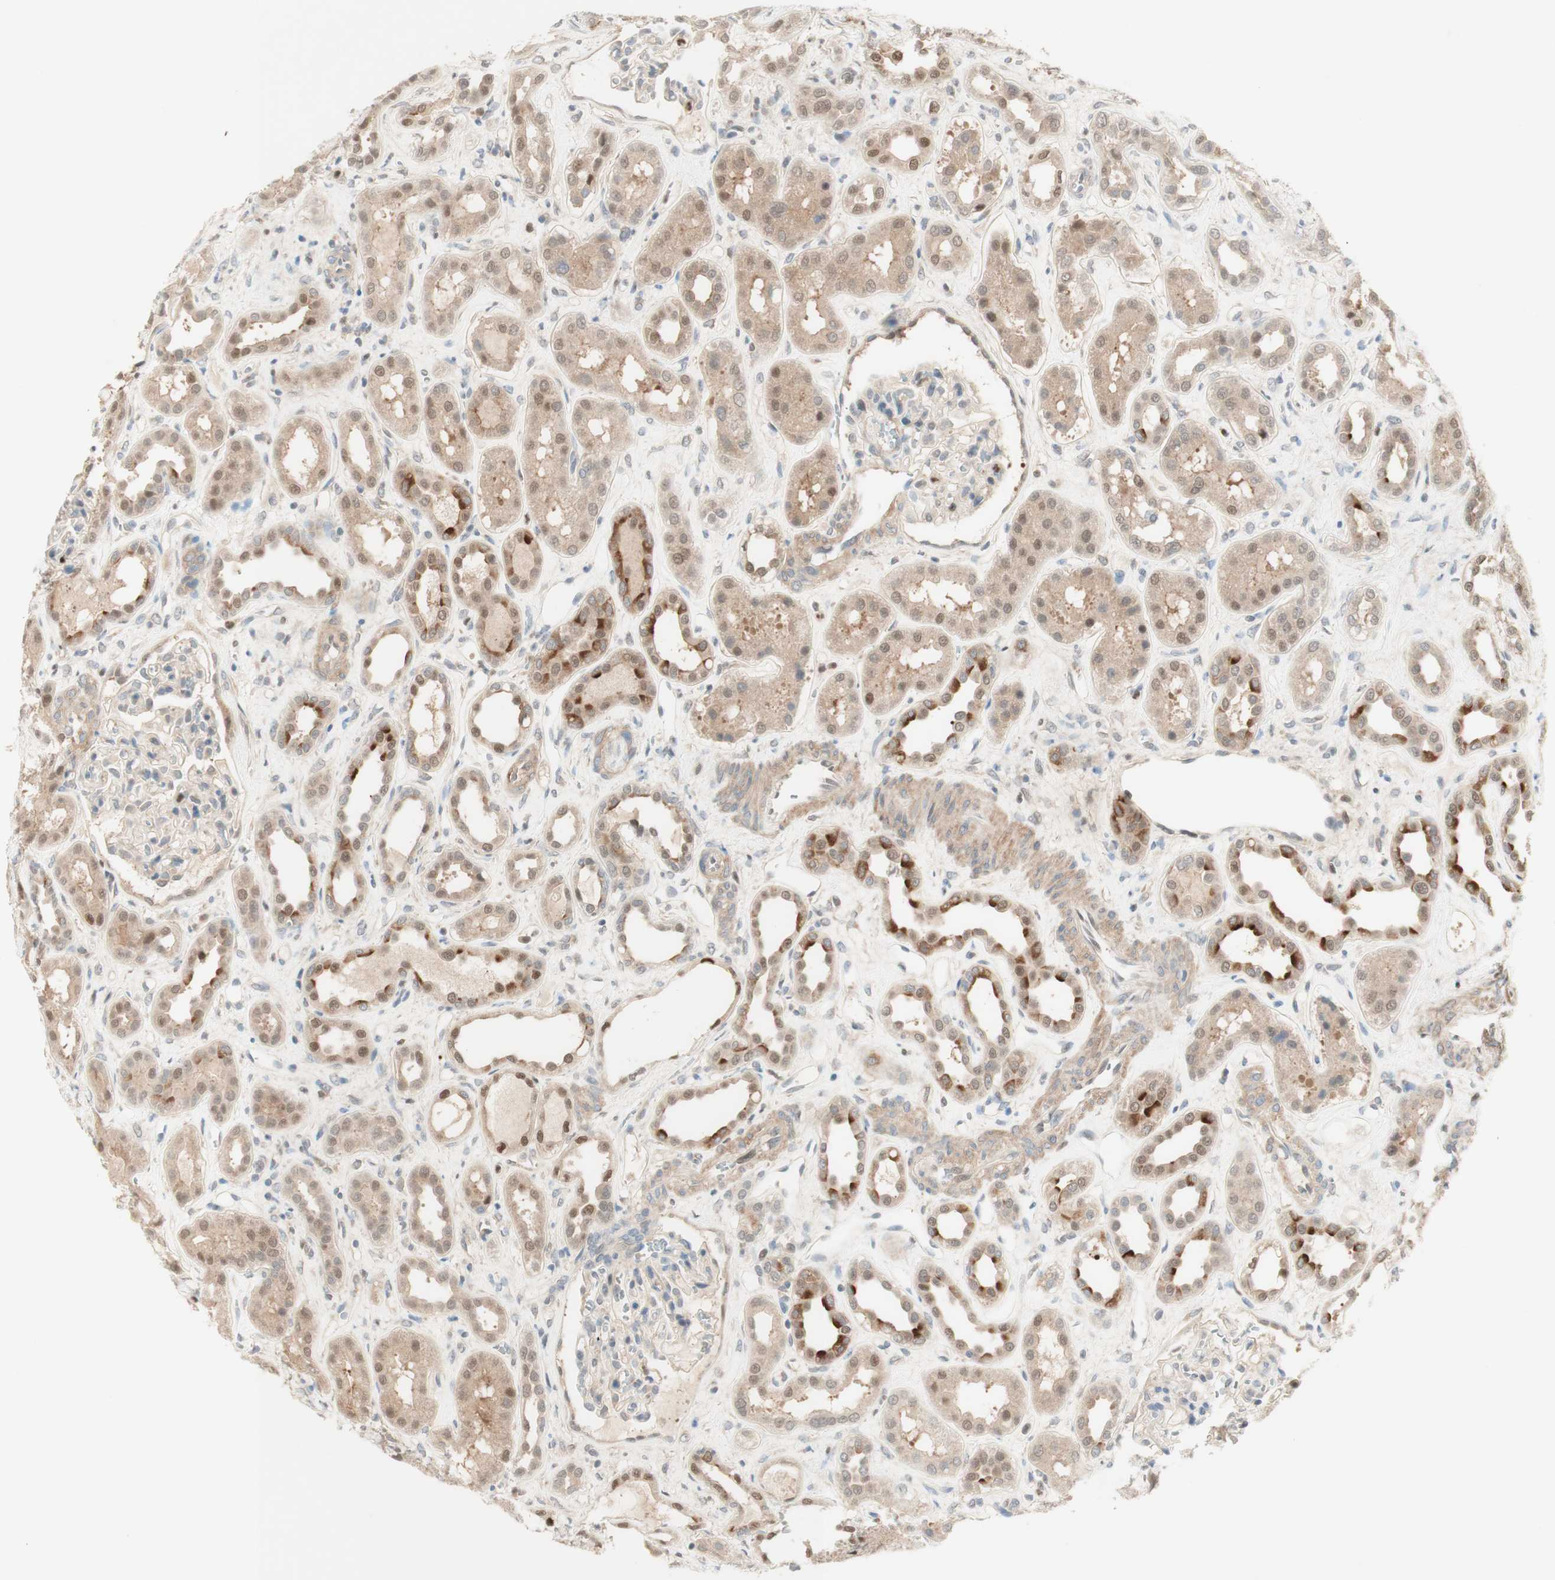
{"staining": {"intensity": "weak", "quantity": "<25%", "location": "cytoplasmic/membranous,nuclear"}, "tissue": "kidney", "cell_type": "Cells in glomeruli", "image_type": "normal", "snomed": [{"axis": "morphology", "description": "Normal tissue, NOS"}, {"axis": "topography", "description": "Kidney"}], "caption": "The micrograph displays no significant staining in cells in glomeruli of kidney. The staining is performed using DAB (3,3'-diaminobenzidine) brown chromogen with nuclei counter-stained in using hematoxylin.", "gene": "RFNG", "patient": {"sex": "male", "age": 59}}